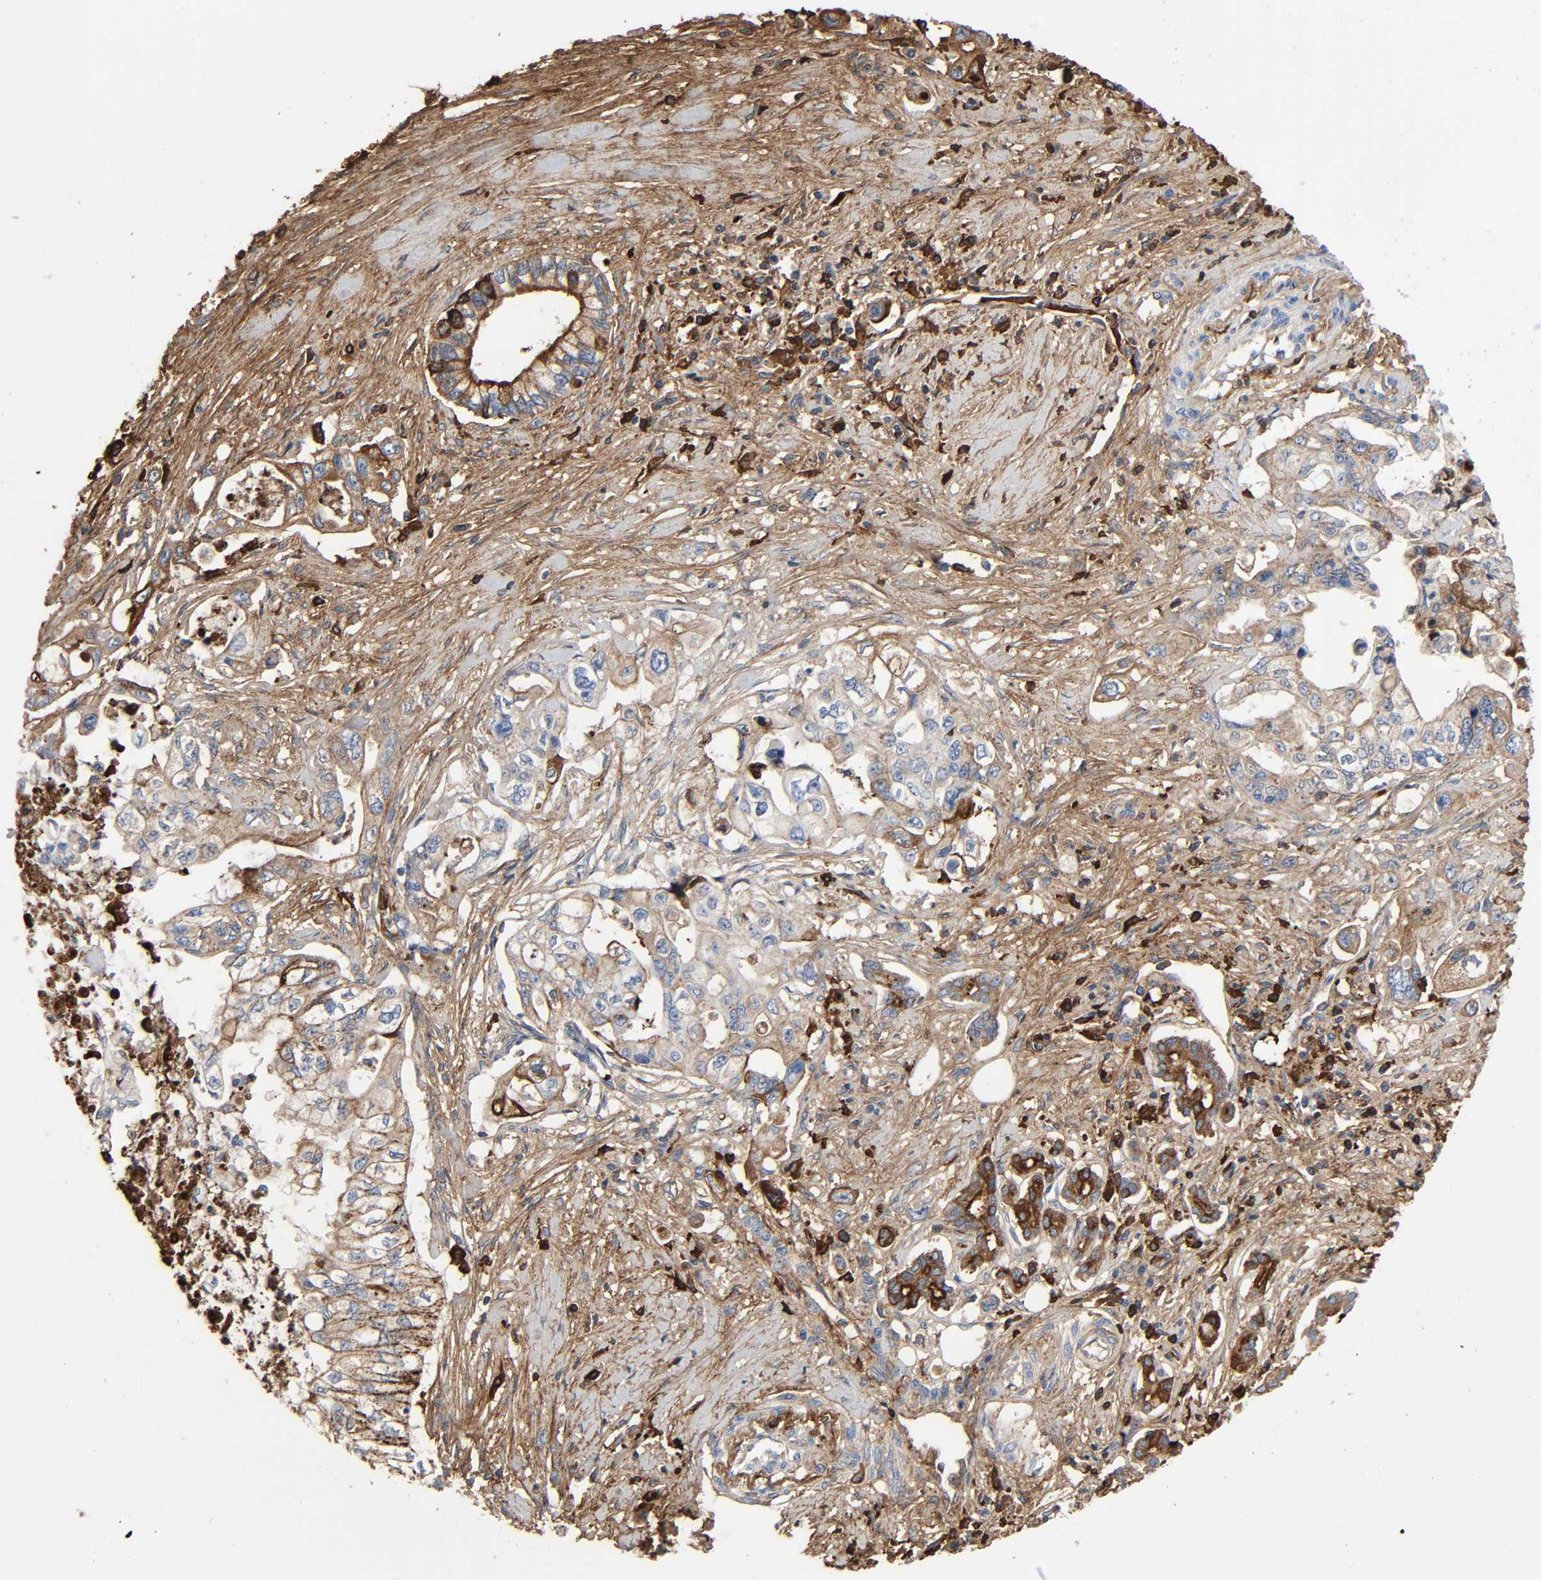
{"staining": {"intensity": "moderate", "quantity": "25%-75%", "location": "cytoplasmic/membranous"}, "tissue": "pancreatic cancer", "cell_type": "Tumor cells", "image_type": "cancer", "snomed": [{"axis": "morphology", "description": "Normal tissue, NOS"}, {"axis": "topography", "description": "Pancreas"}], "caption": "IHC of pancreatic cancer shows medium levels of moderate cytoplasmic/membranous positivity in about 25%-75% of tumor cells. The protein is stained brown, and the nuclei are stained in blue (DAB (3,3'-diaminobenzidine) IHC with brightfield microscopy, high magnification).", "gene": "C3", "patient": {"sex": "male", "age": 42}}